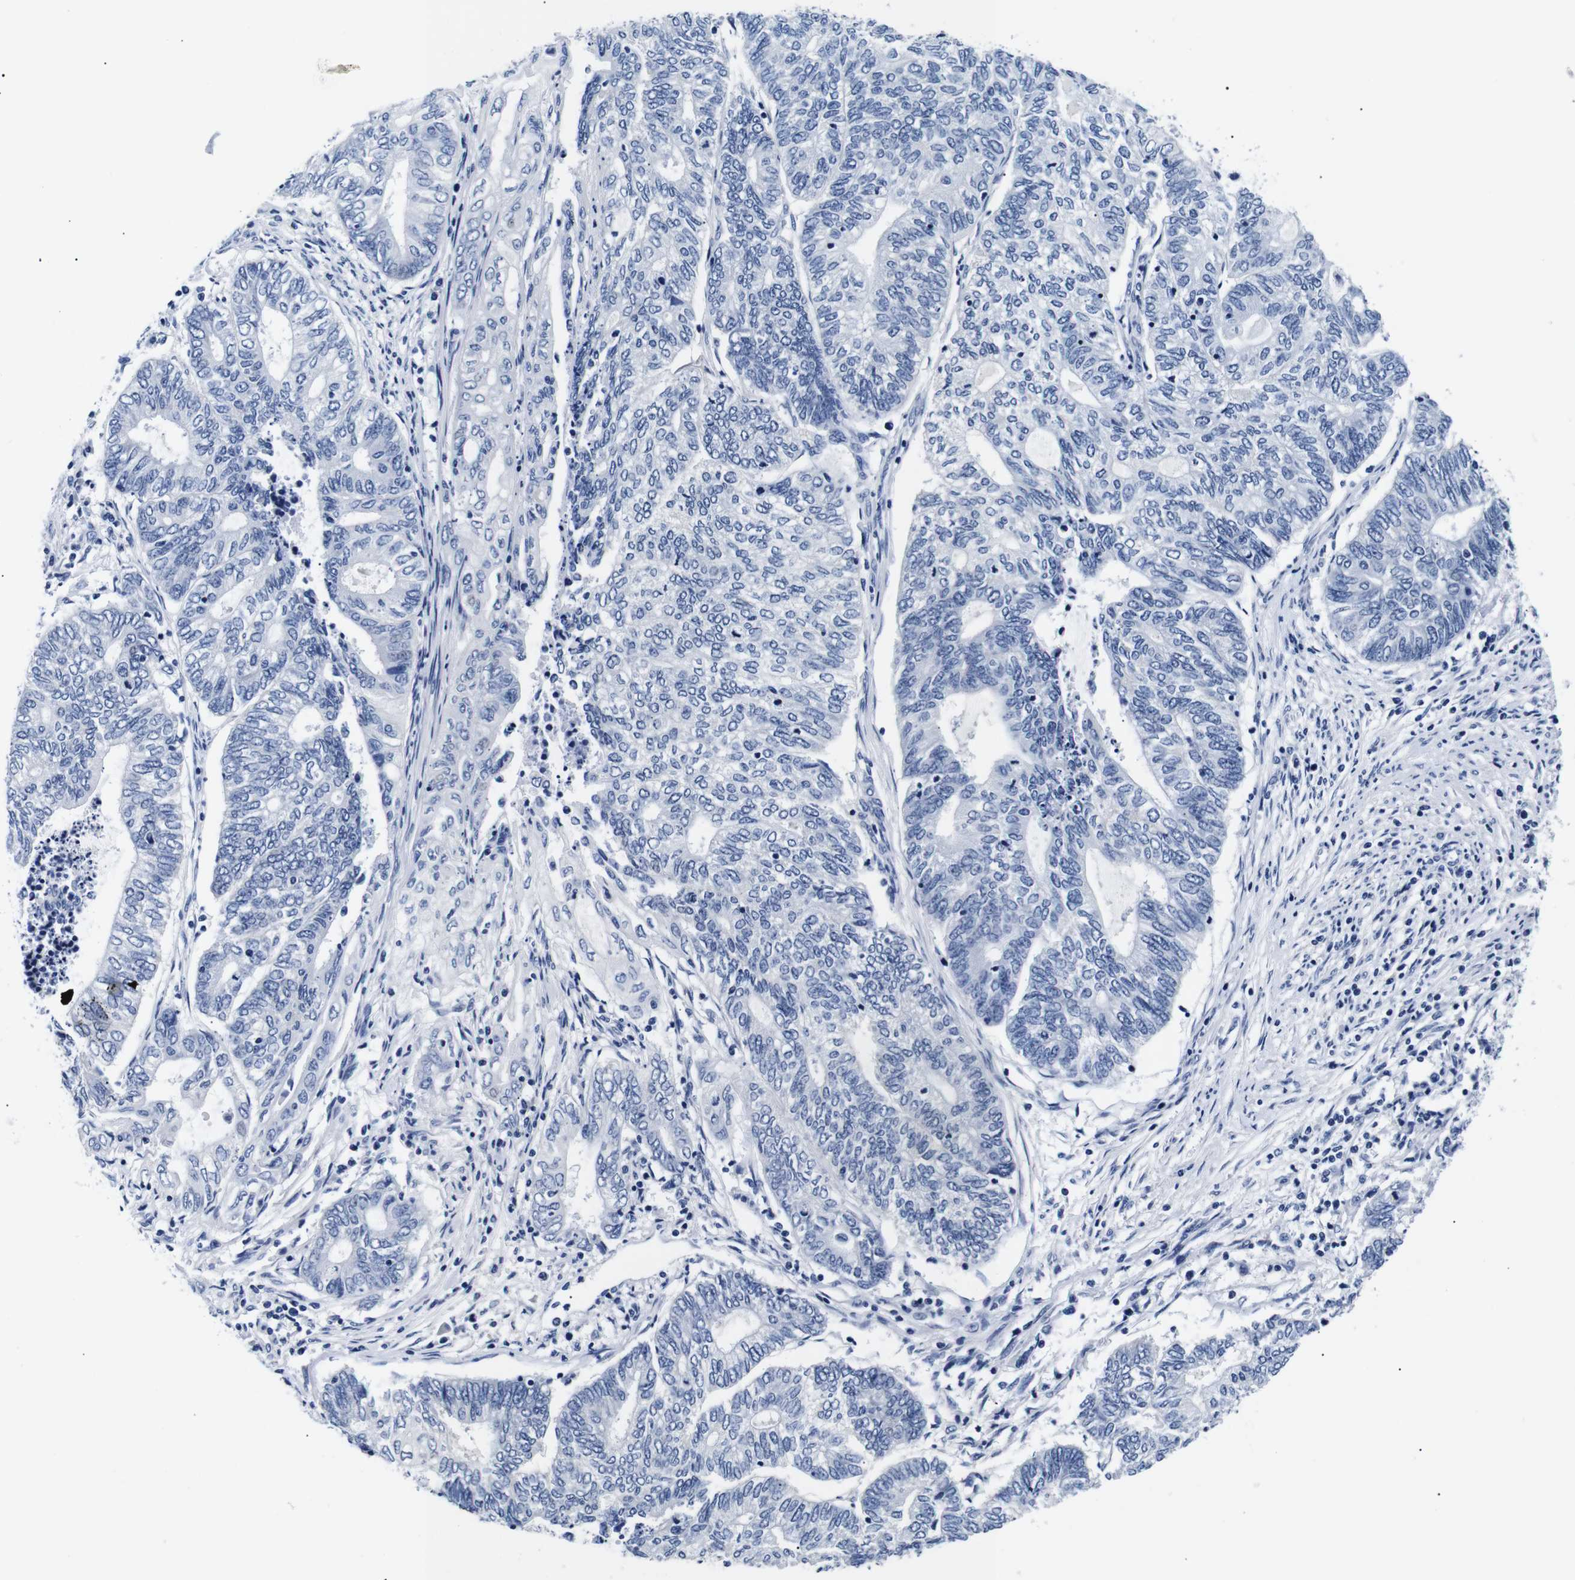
{"staining": {"intensity": "negative", "quantity": "none", "location": "none"}, "tissue": "endometrial cancer", "cell_type": "Tumor cells", "image_type": "cancer", "snomed": [{"axis": "morphology", "description": "Adenocarcinoma, NOS"}, {"axis": "topography", "description": "Uterus"}, {"axis": "topography", "description": "Endometrium"}], "caption": "DAB immunohistochemical staining of human endometrial adenocarcinoma reveals no significant expression in tumor cells. The staining was performed using DAB (3,3'-diaminobenzidine) to visualize the protein expression in brown, while the nuclei were stained in blue with hematoxylin (Magnification: 20x).", "gene": "GAP43", "patient": {"sex": "female", "age": 70}}